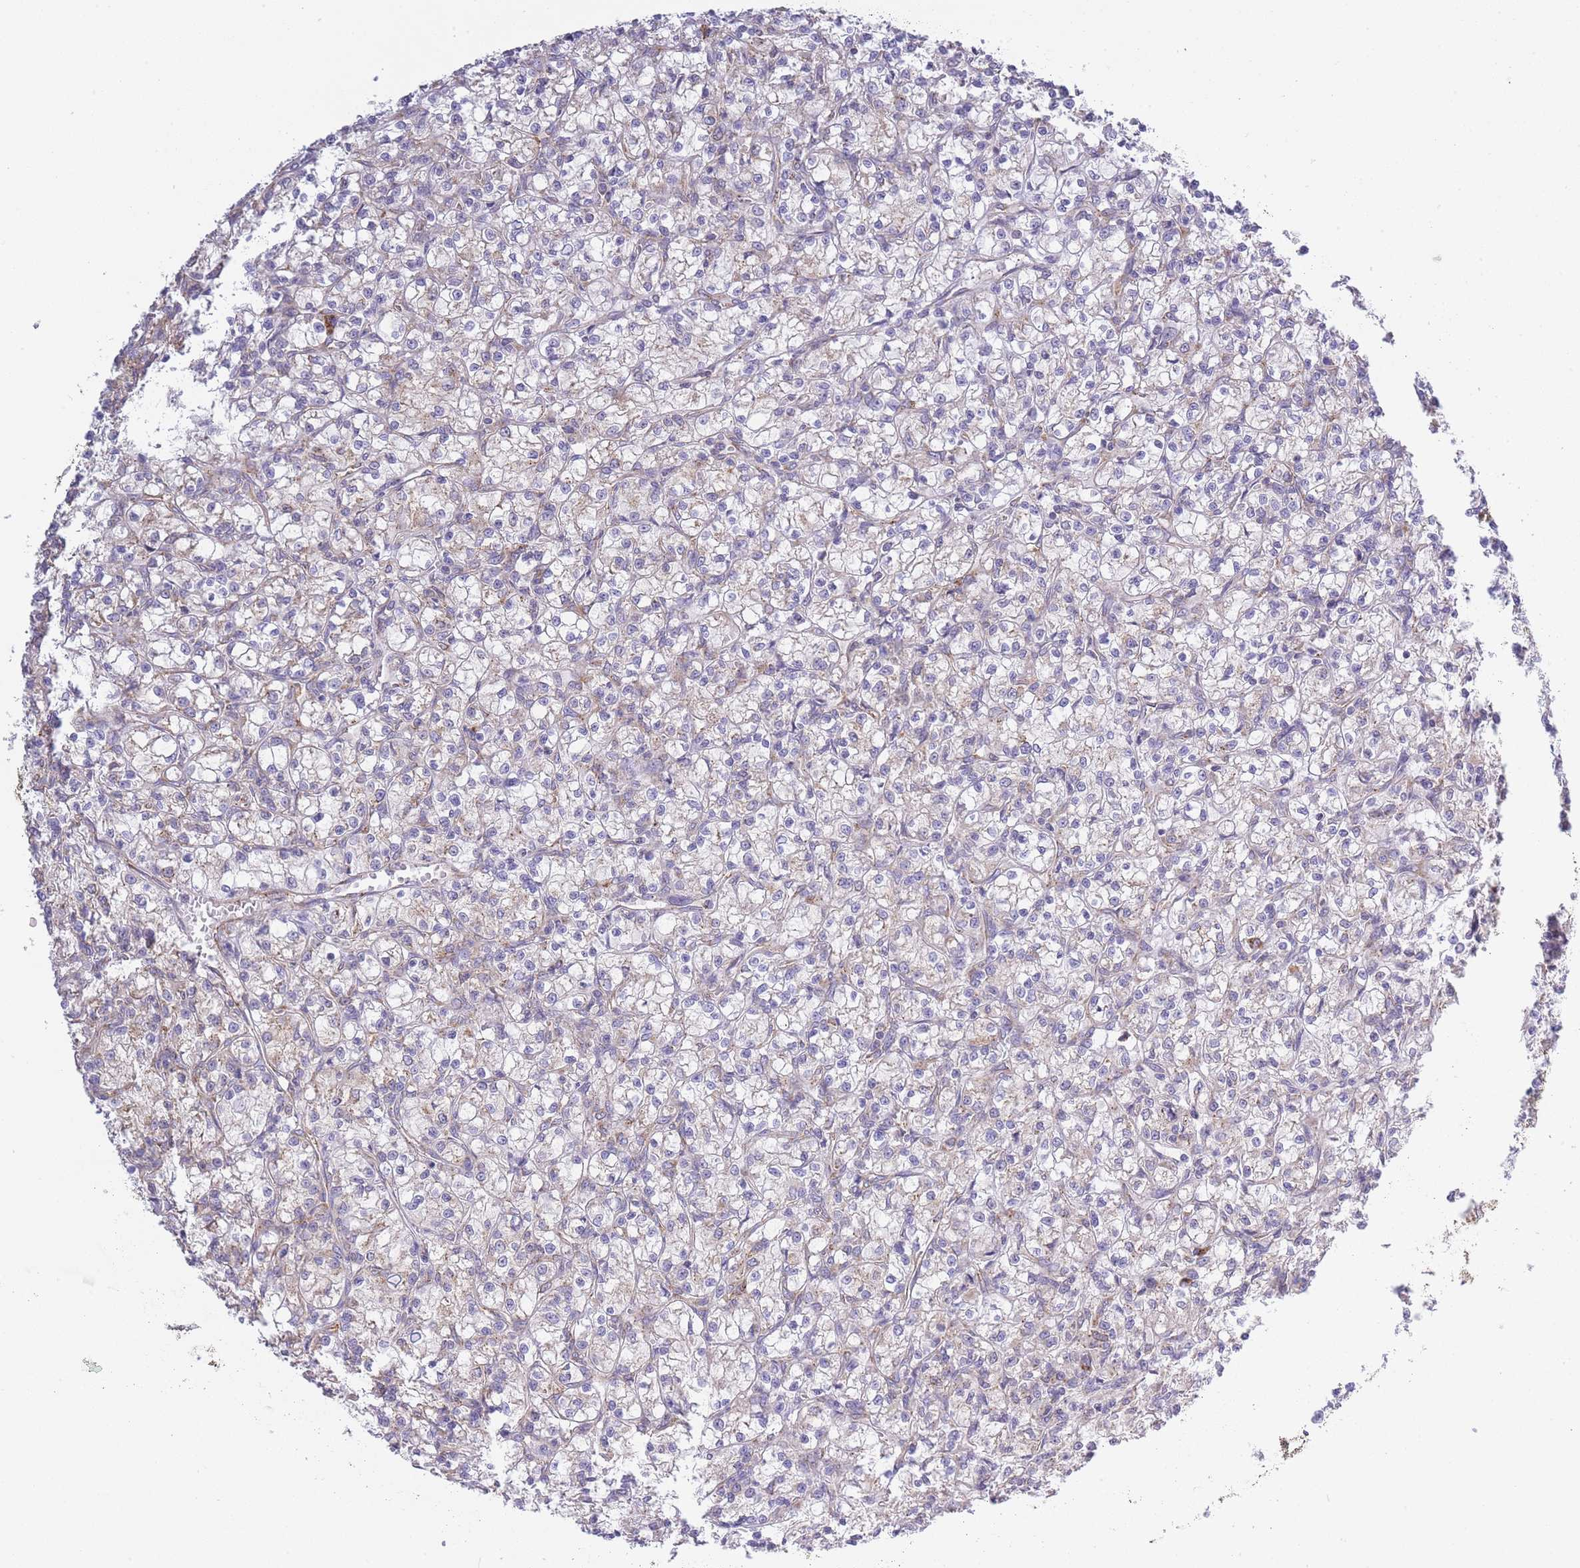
{"staining": {"intensity": "negative", "quantity": "none", "location": "none"}, "tissue": "renal cancer", "cell_type": "Tumor cells", "image_type": "cancer", "snomed": [{"axis": "morphology", "description": "Adenocarcinoma, NOS"}, {"axis": "topography", "description": "Kidney"}], "caption": "Renal adenocarcinoma stained for a protein using immunohistochemistry (IHC) shows no staining tumor cells.", "gene": "COPG2", "patient": {"sex": "female", "age": 59}}